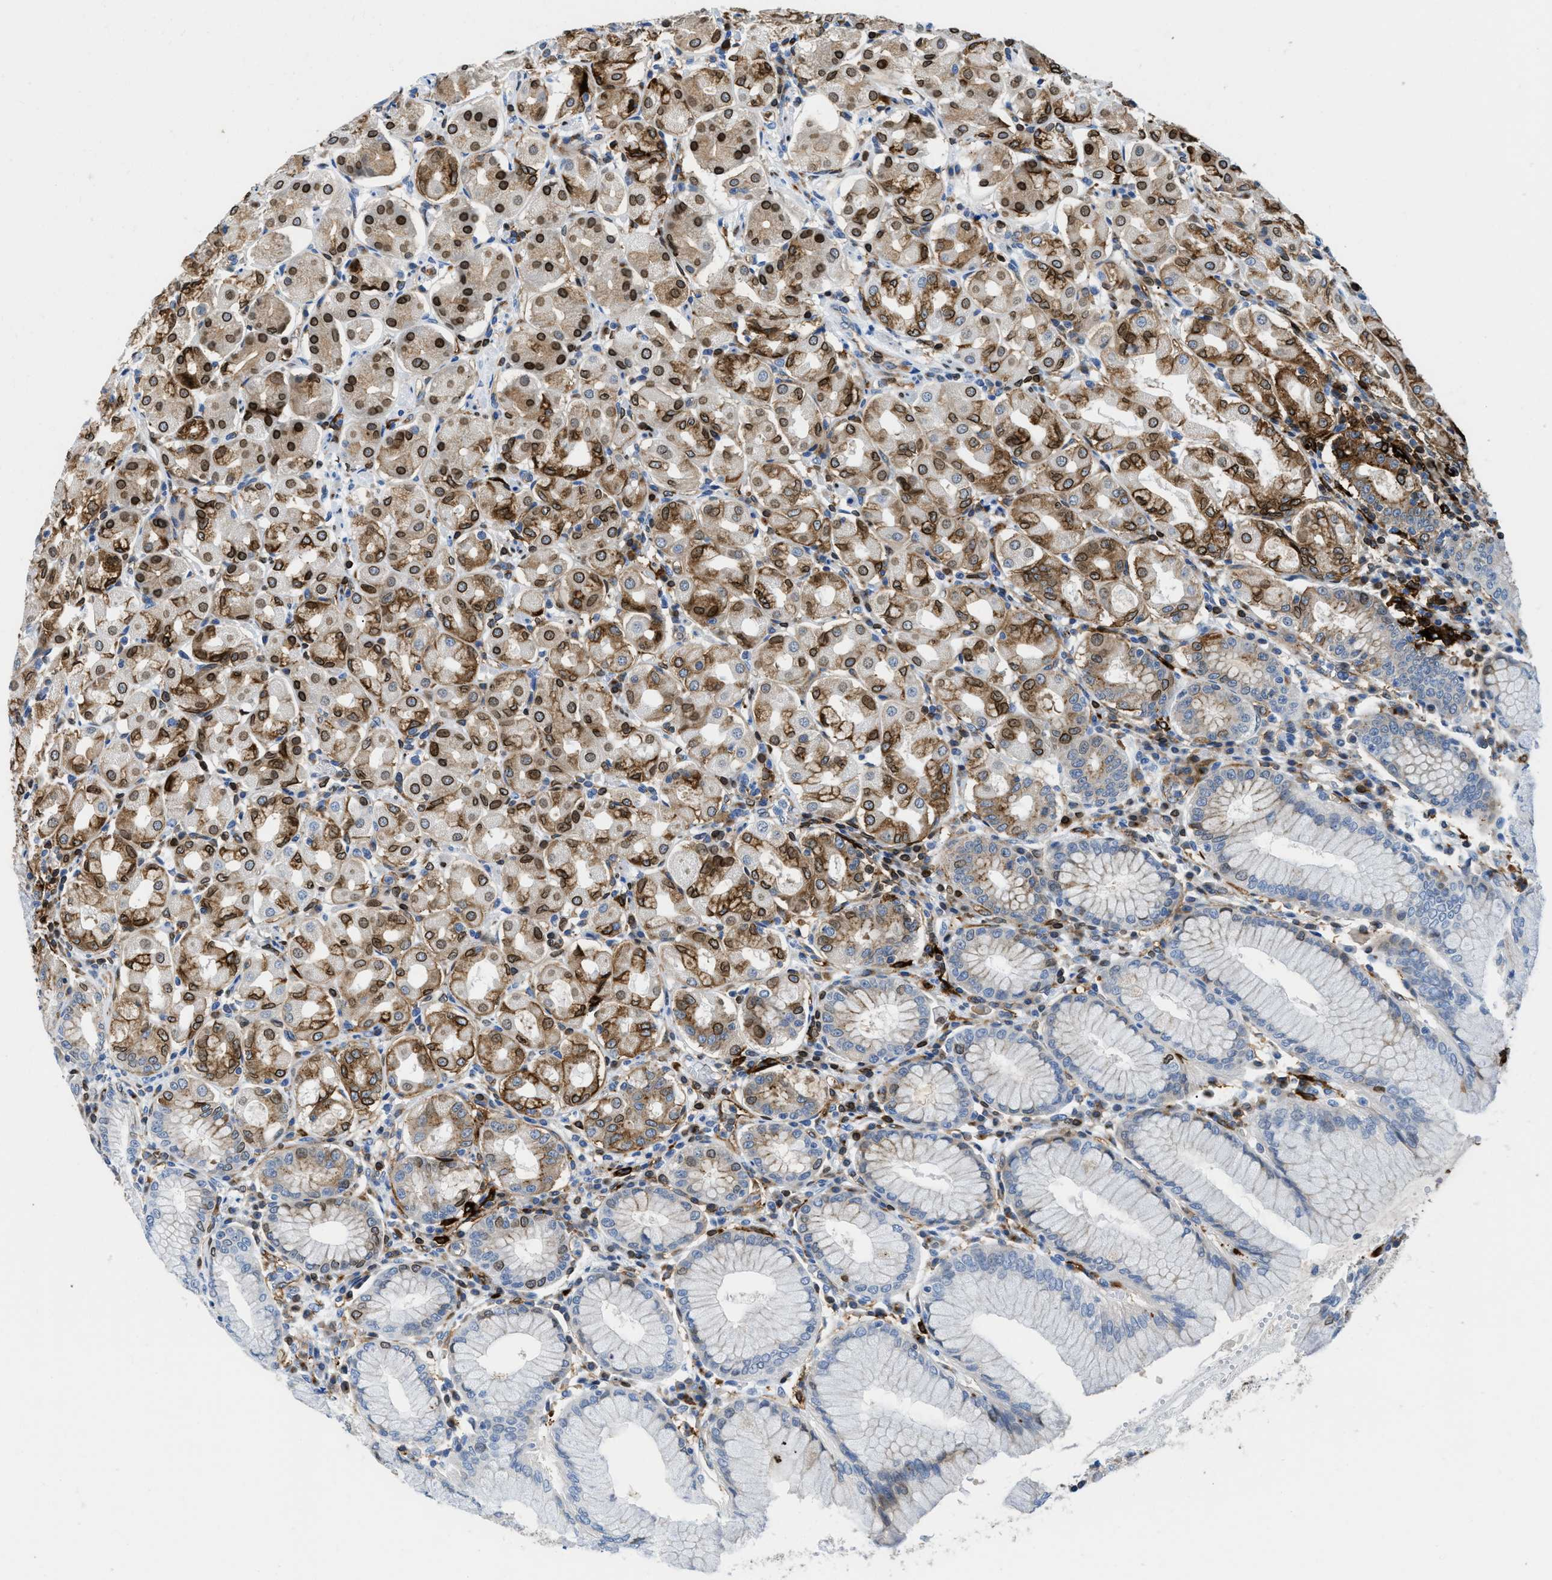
{"staining": {"intensity": "strong", "quantity": "25%-75%", "location": "cytoplasmic/membranous,nuclear"}, "tissue": "stomach", "cell_type": "Glandular cells", "image_type": "normal", "snomed": [{"axis": "morphology", "description": "Normal tissue, NOS"}, {"axis": "topography", "description": "Stomach"}, {"axis": "topography", "description": "Stomach, lower"}], "caption": "The micrograph reveals immunohistochemical staining of normal stomach. There is strong cytoplasmic/membranous,nuclear positivity is present in about 25%-75% of glandular cells. (DAB (3,3'-diaminobenzidine) IHC with brightfield microscopy, high magnification).", "gene": "CD226", "patient": {"sex": "female", "age": 56}}